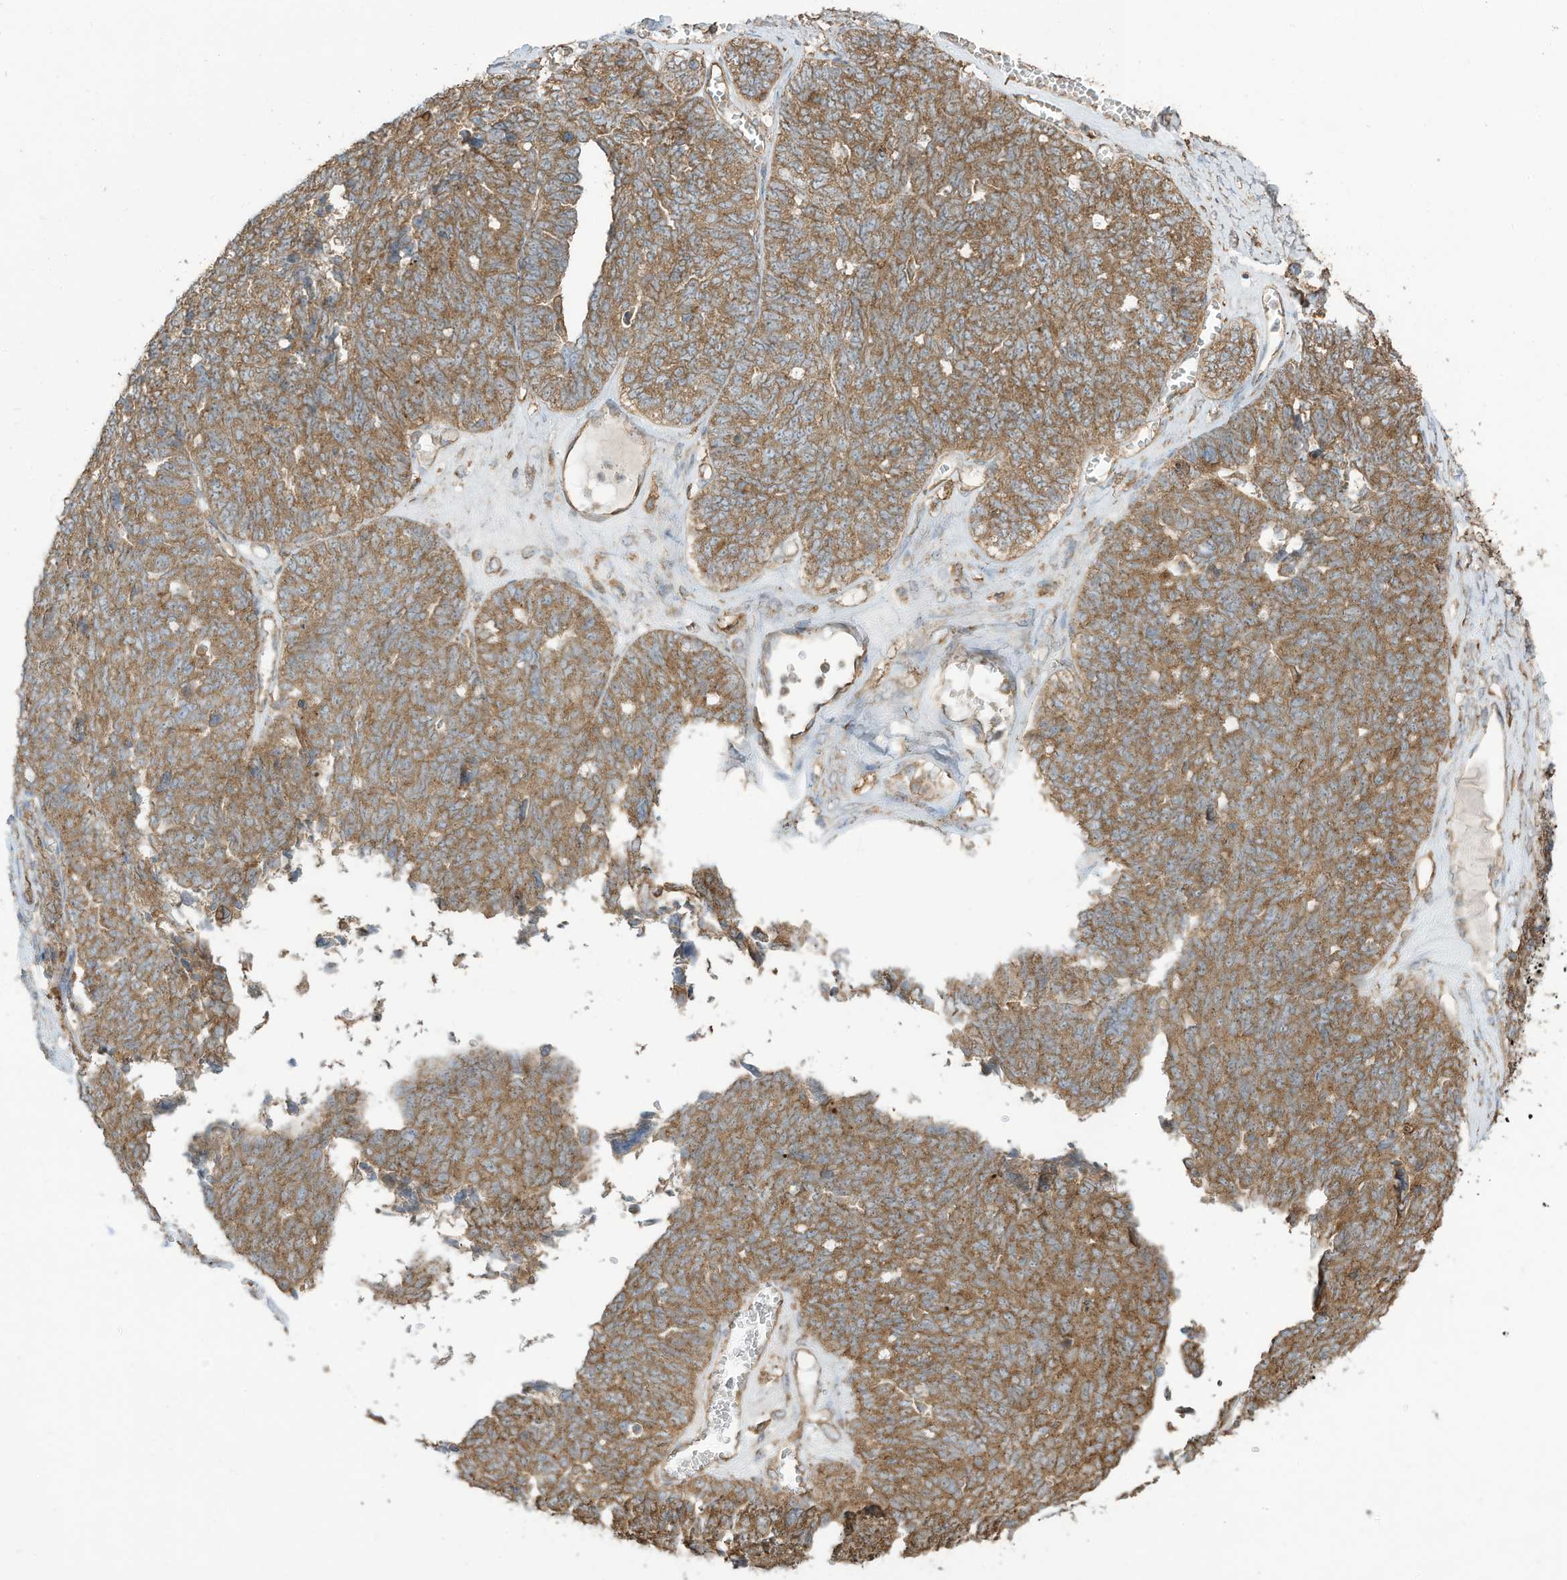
{"staining": {"intensity": "moderate", "quantity": ">75%", "location": "cytoplasmic/membranous"}, "tissue": "ovarian cancer", "cell_type": "Tumor cells", "image_type": "cancer", "snomed": [{"axis": "morphology", "description": "Cystadenocarcinoma, serous, NOS"}, {"axis": "topography", "description": "Ovary"}], "caption": "Protein positivity by immunohistochemistry (IHC) demonstrates moderate cytoplasmic/membranous positivity in about >75% of tumor cells in serous cystadenocarcinoma (ovarian).", "gene": "CGAS", "patient": {"sex": "female", "age": 79}}